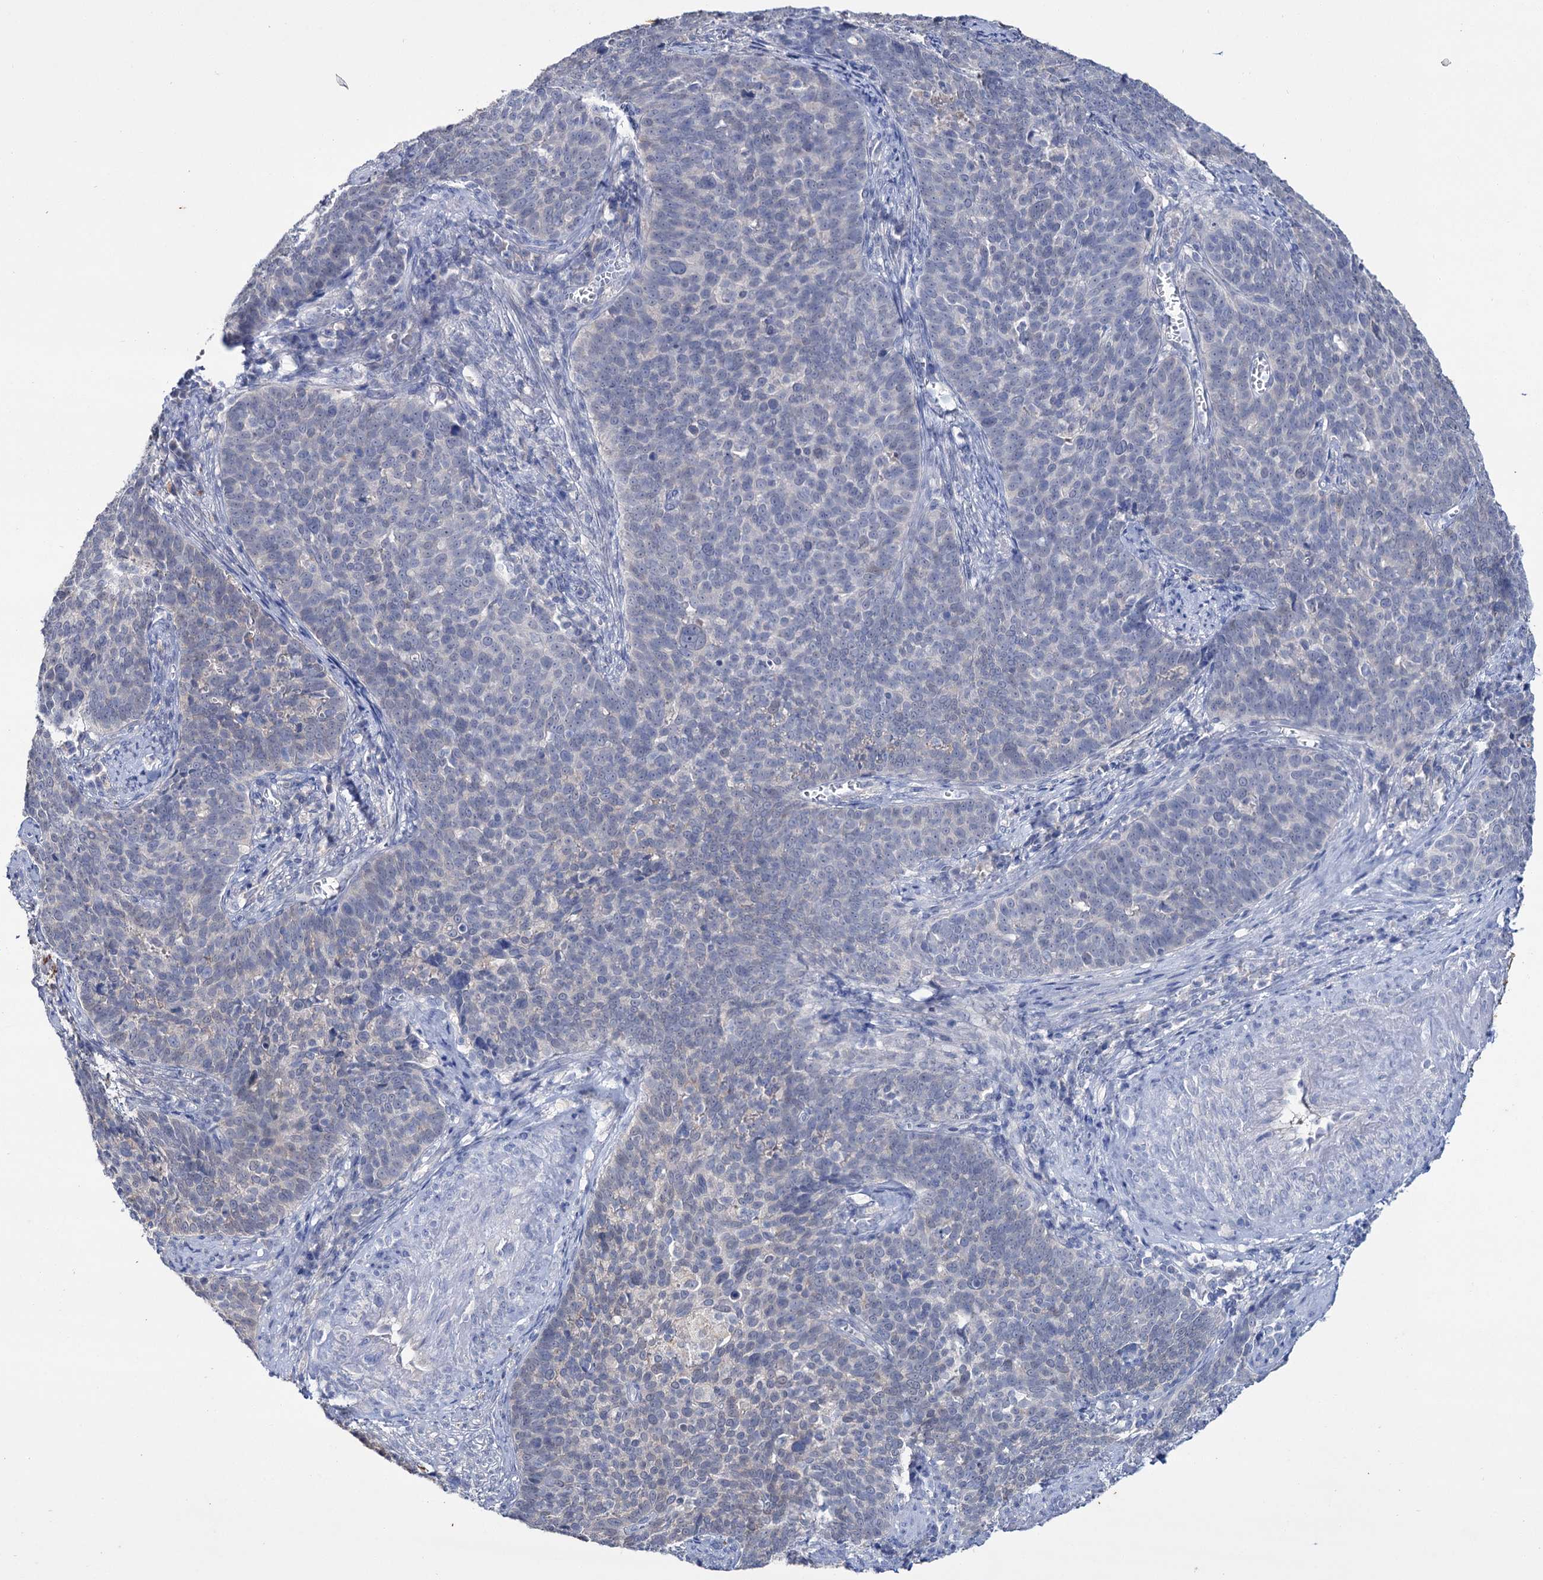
{"staining": {"intensity": "negative", "quantity": "none", "location": "none"}, "tissue": "cervical cancer", "cell_type": "Tumor cells", "image_type": "cancer", "snomed": [{"axis": "morphology", "description": "Squamous cell carcinoma, NOS"}, {"axis": "topography", "description": "Cervix"}], "caption": "Cervical squamous cell carcinoma was stained to show a protein in brown. There is no significant positivity in tumor cells.", "gene": "LYZL4", "patient": {"sex": "female", "age": 39}}